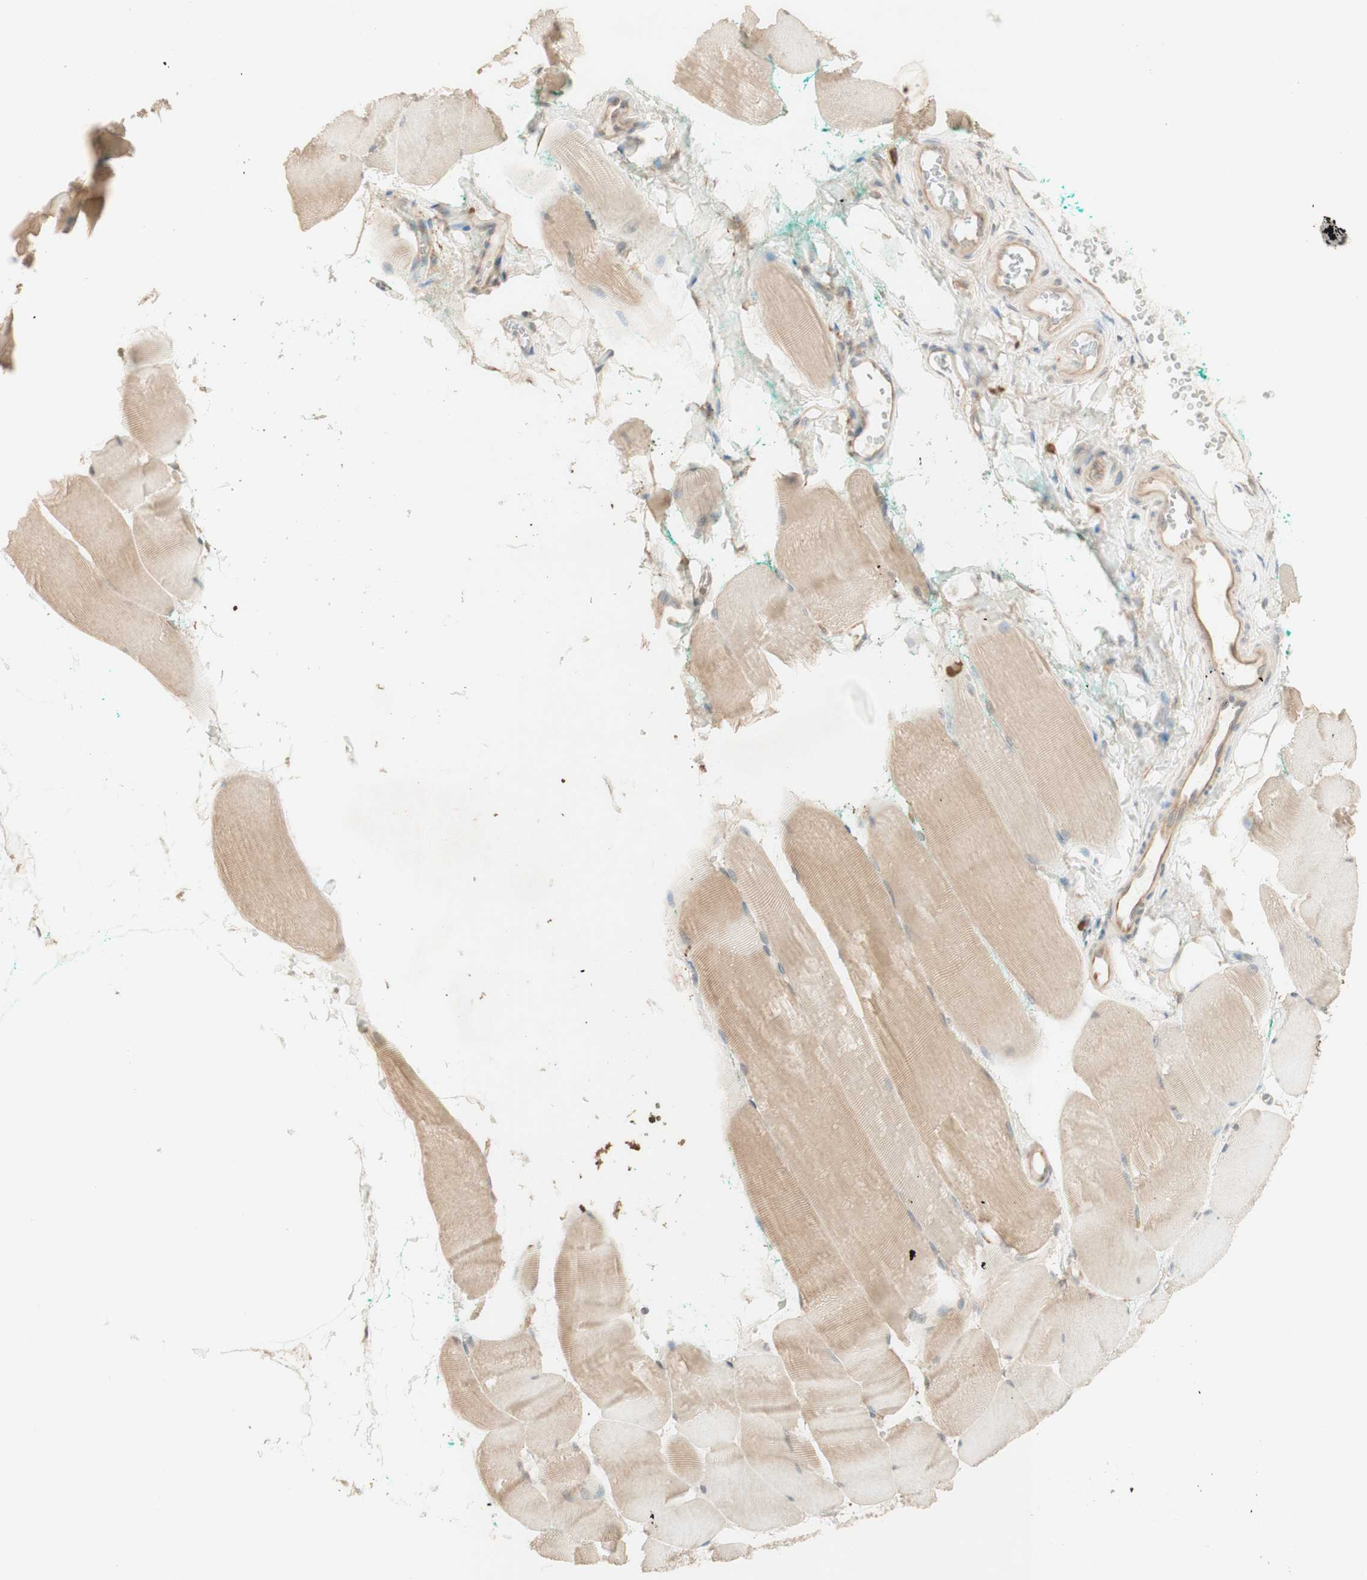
{"staining": {"intensity": "weak", "quantity": ">75%", "location": "cytoplasmic/membranous"}, "tissue": "skeletal muscle", "cell_type": "Myocytes", "image_type": "normal", "snomed": [{"axis": "morphology", "description": "Normal tissue, NOS"}, {"axis": "morphology", "description": "Squamous cell carcinoma, NOS"}, {"axis": "topography", "description": "Skeletal muscle"}], "caption": "Immunohistochemical staining of benign human skeletal muscle shows >75% levels of weak cytoplasmic/membranous protein staining in approximately >75% of myocytes.", "gene": "CLCN2", "patient": {"sex": "male", "age": 51}}